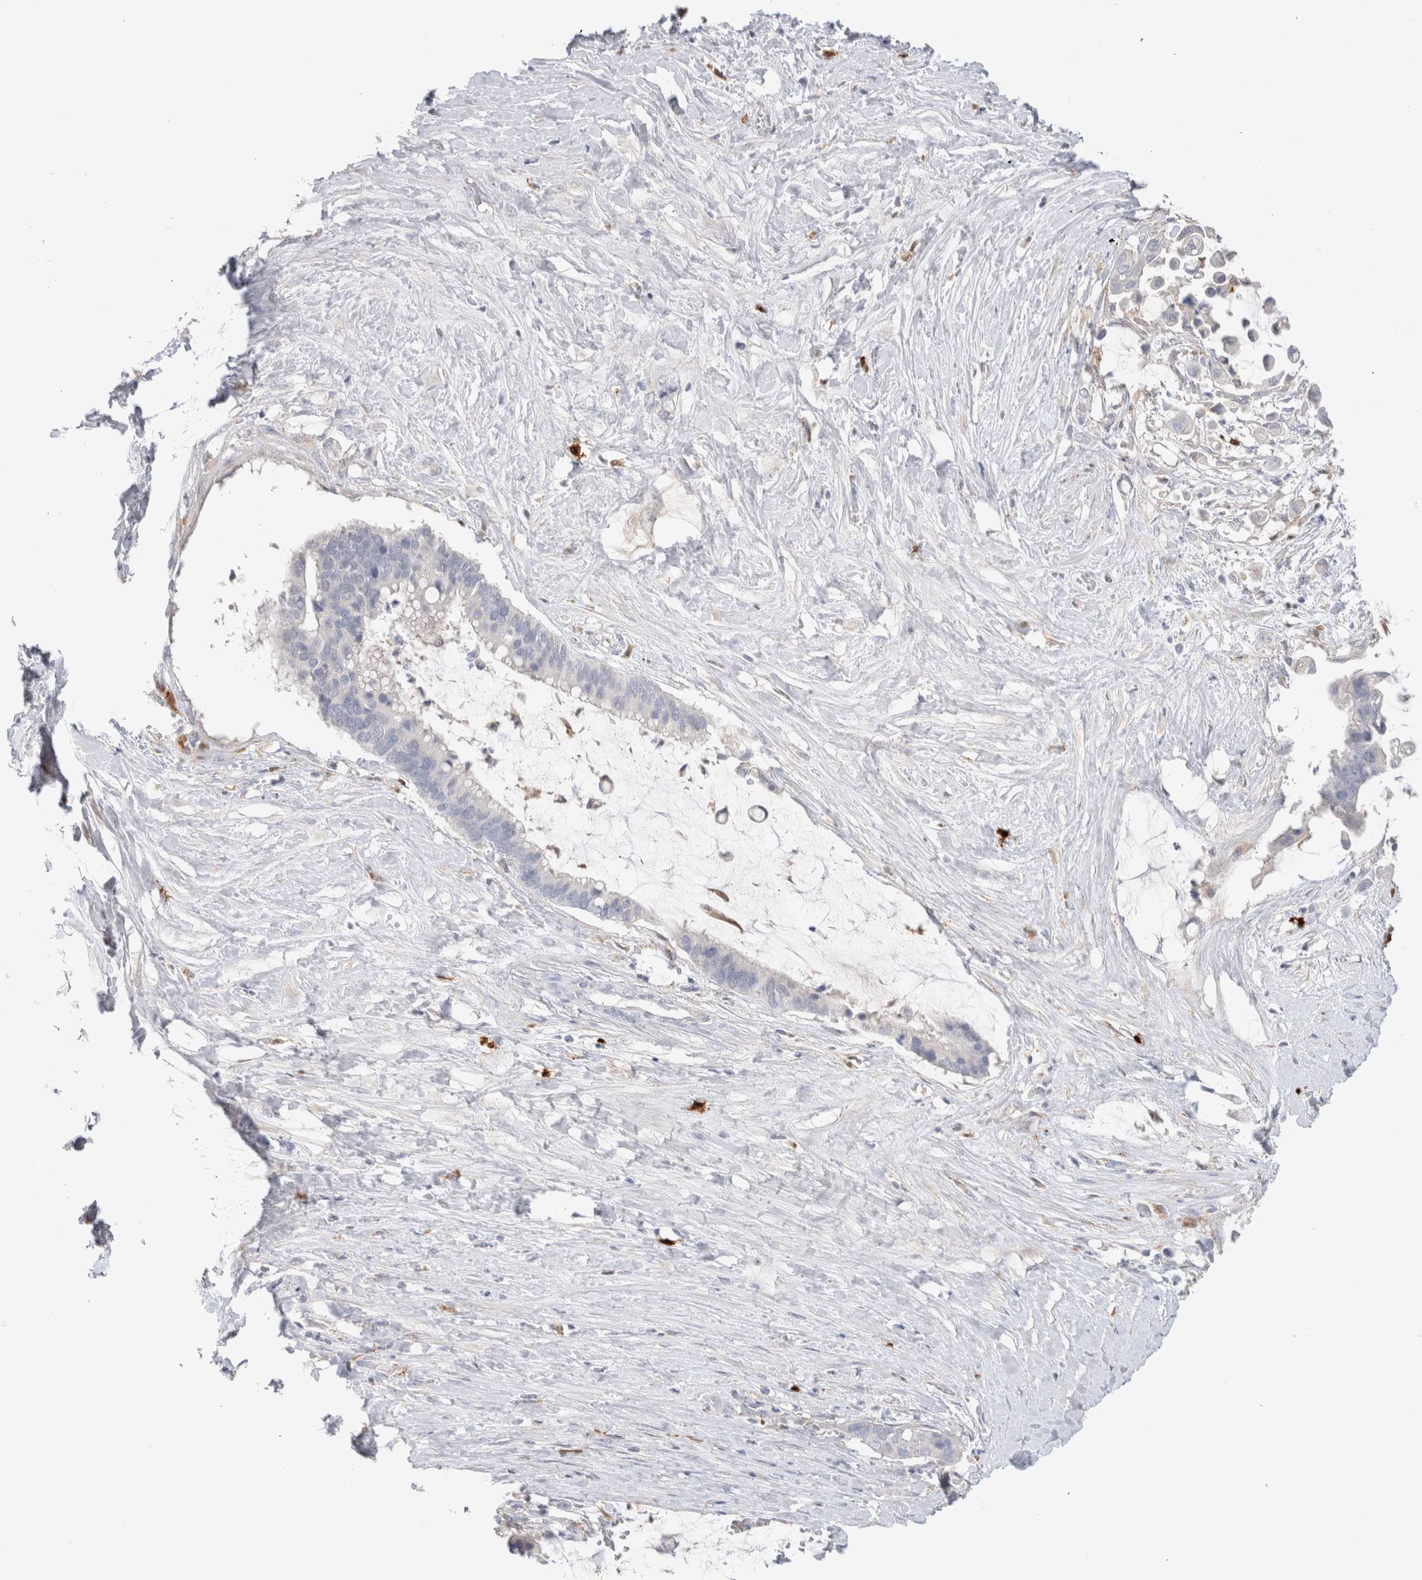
{"staining": {"intensity": "negative", "quantity": "none", "location": "none"}, "tissue": "pancreatic cancer", "cell_type": "Tumor cells", "image_type": "cancer", "snomed": [{"axis": "morphology", "description": "Adenocarcinoma, NOS"}, {"axis": "topography", "description": "Pancreas"}], "caption": "The immunohistochemistry (IHC) photomicrograph has no significant staining in tumor cells of adenocarcinoma (pancreatic) tissue.", "gene": "HPGDS", "patient": {"sex": "male", "age": 41}}